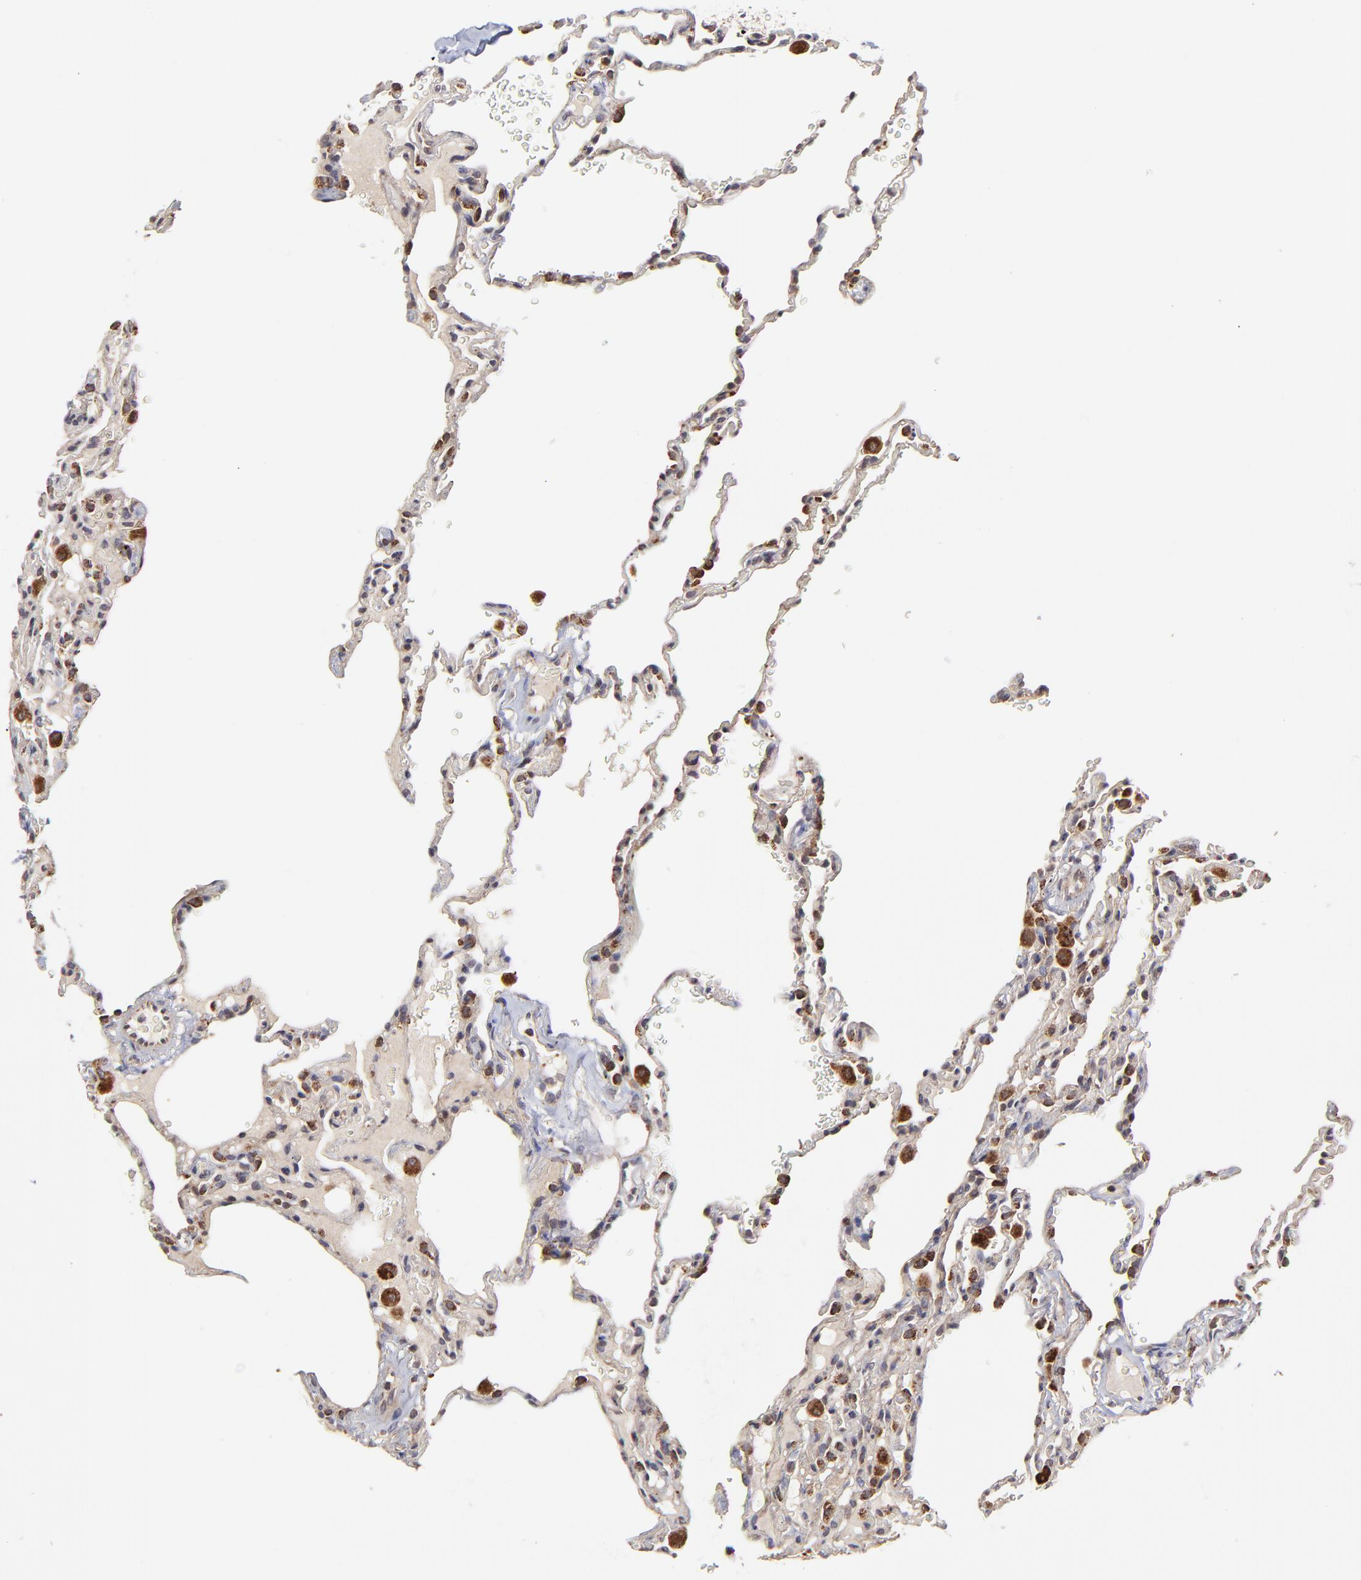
{"staining": {"intensity": "negative", "quantity": "none", "location": "none"}, "tissue": "lung", "cell_type": "Alveolar cells", "image_type": "normal", "snomed": [{"axis": "morphology", "description": "Normal tissue, NOS"}, {"axis": "topography", "description": "Lung"}], "caption": "The photomicrograph reveals no significant expression in alveolar cells of lung. (DAB (3,3'-diaminobenzidine) immunohistochemistry (IHC) with hematoxylin counter stain).", "gene": "MAP2K7", "patient": {"sex": "male", "age": 59}}